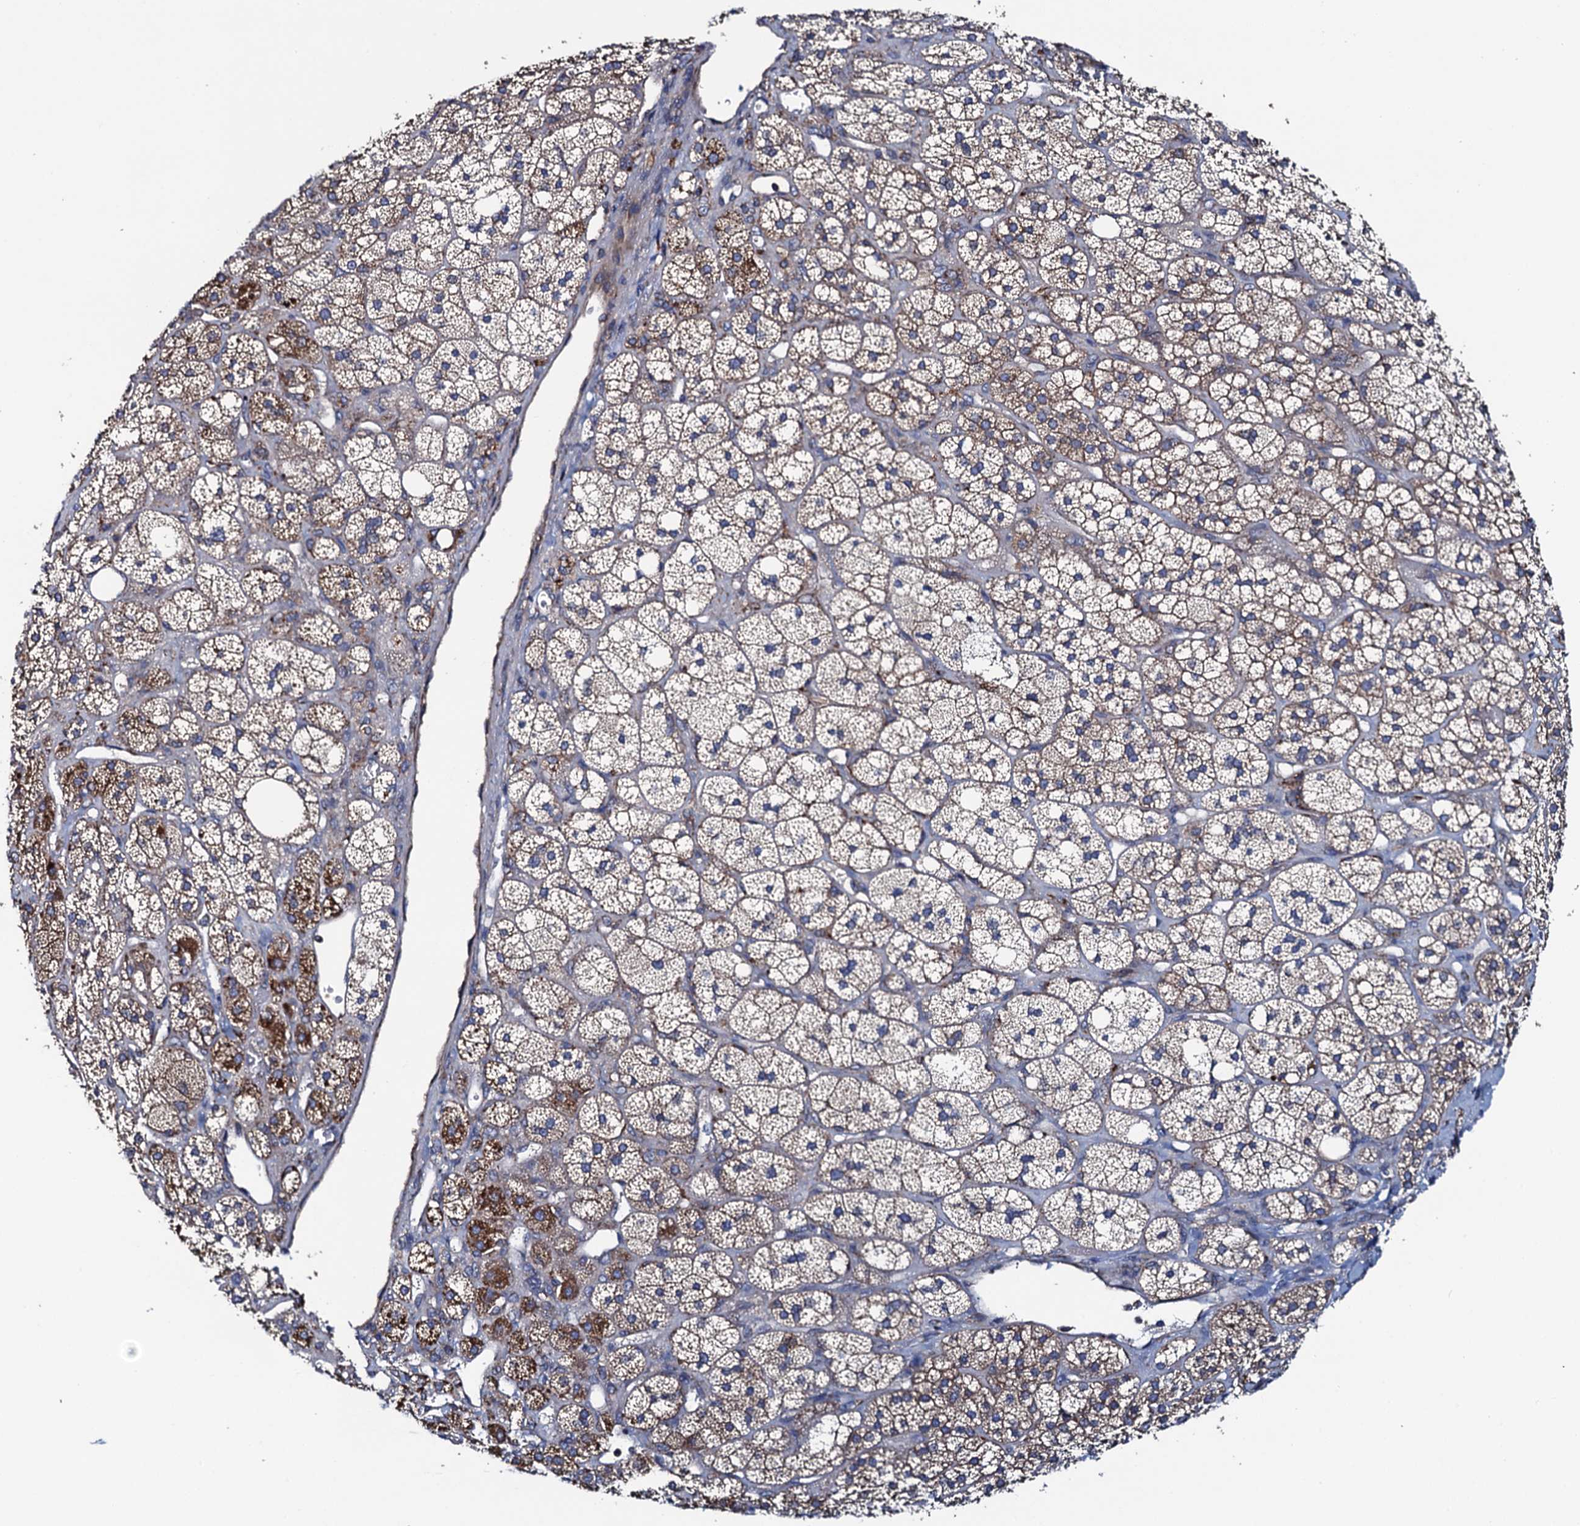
{"staining": {"intensity": "moderate", "quantity": "25%-75%", "location": "cytoplasmic/membranous"}, "tissue": "adrenal gland", "cell_type": "Glandular cells", "image_type": "normal", "snomed": [{"axis": "morphology", "description": "Normal tissue, NOS"}, {"axis": "topography", "description": "Adrenal gland"}], "caption": "The photomicrograph exhibits staining of unremarkable adrenal gland, revealing moderate cytoplasmic/membranous protein positivity (brown color) within glandular cells.", "gene": "ADCY9", "patient": {"sex": "male", "age": 61}}